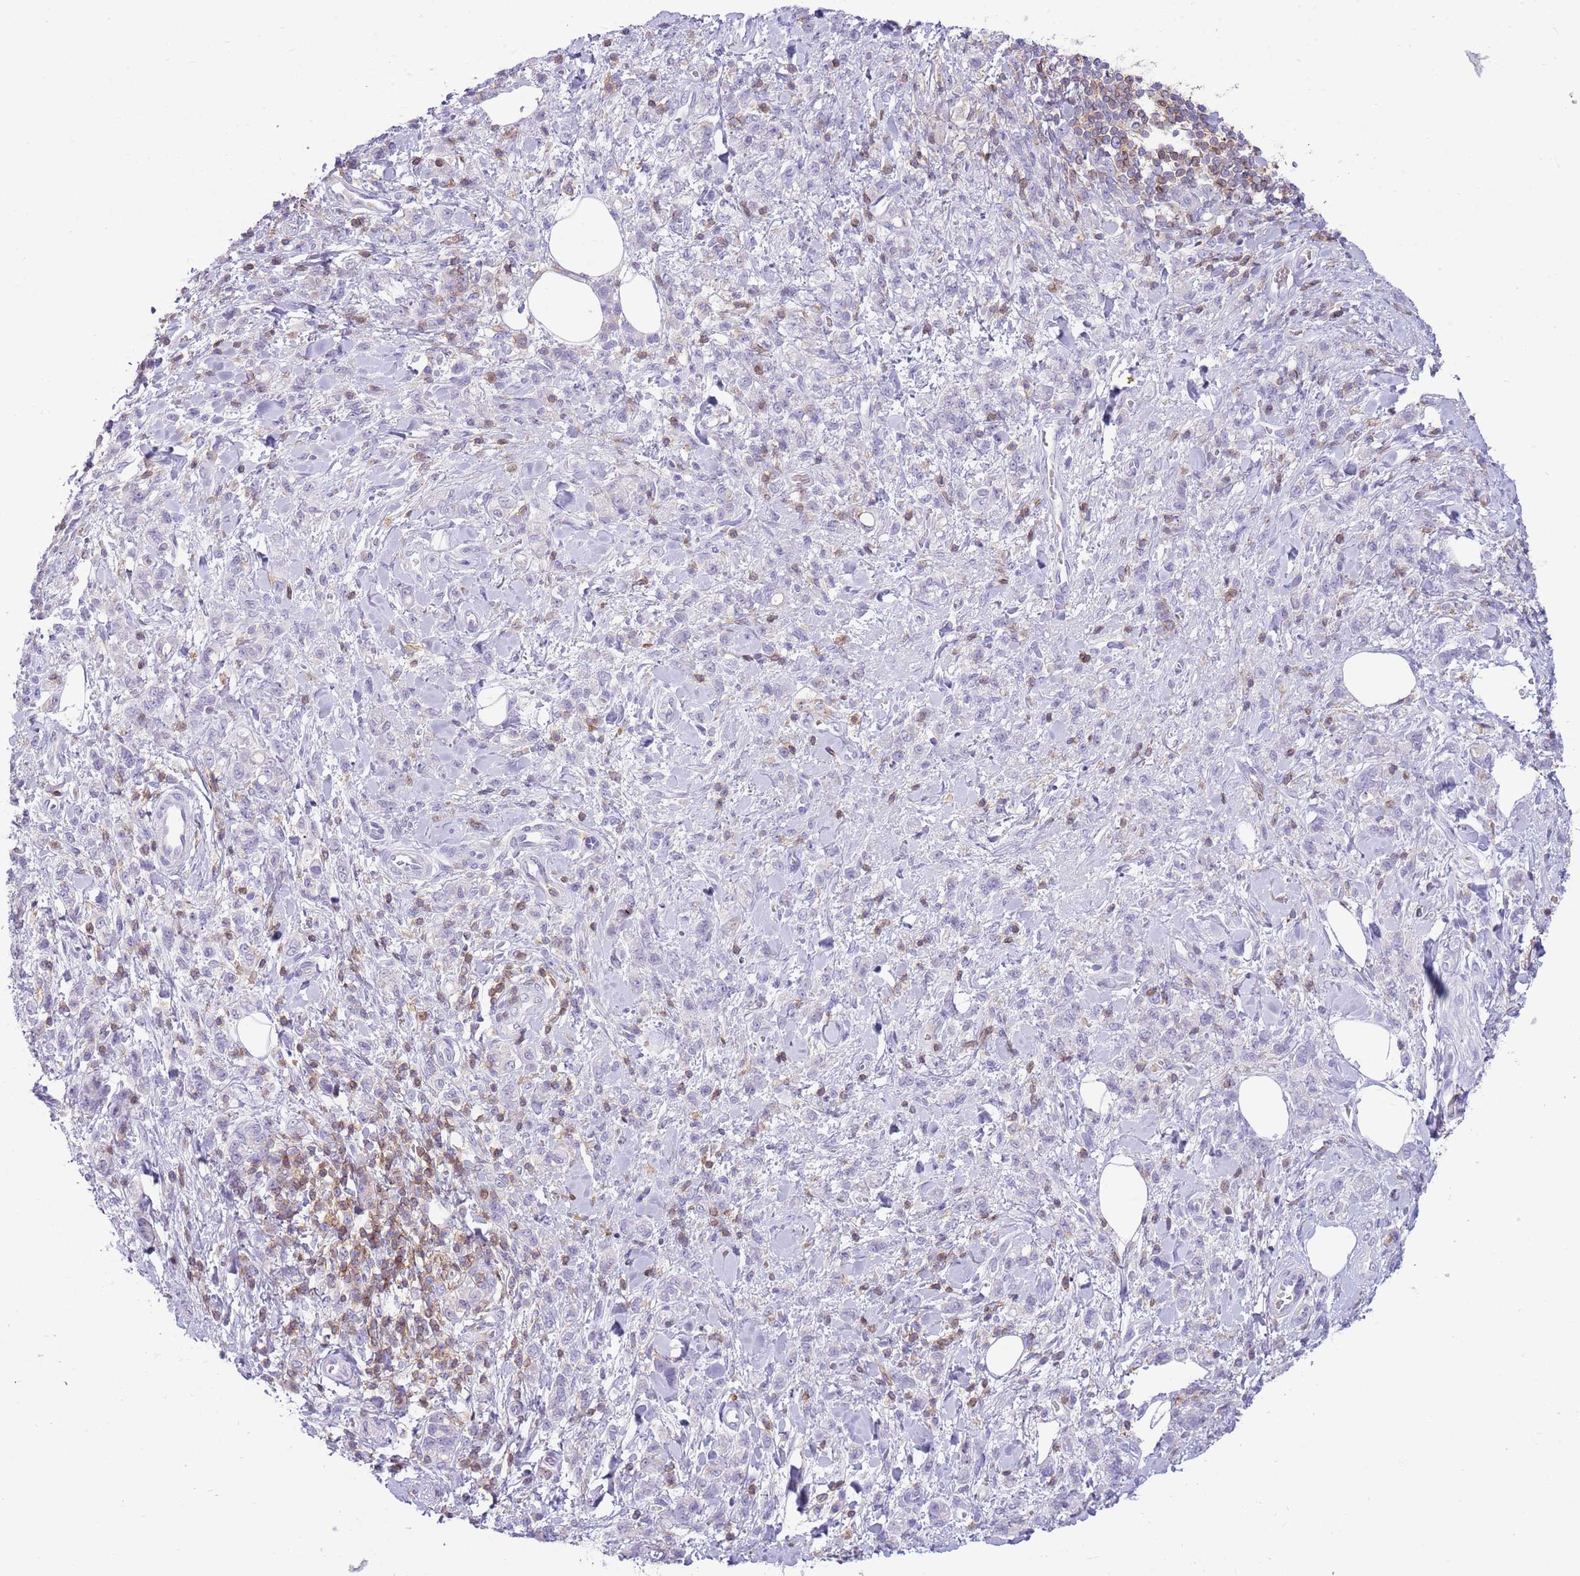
{"staining": {"intensity": "negative", "quantity": "none", "location": "none"}, "tissue": "stomach cancer", "cell_type": "Tumor cells", "image_type": "cancer", "snomed": [{"axis": "morphology", "description": "Adenocarcinoma, NOS"}, {"axis": "topography", "description": "Stomach"}], "caption": "This is a image of IHC staining of stomach cancer, which shows no expression in tumor cells.", "gene": "OR4Q3", "patient": {"sex": "male", "age": 77}}